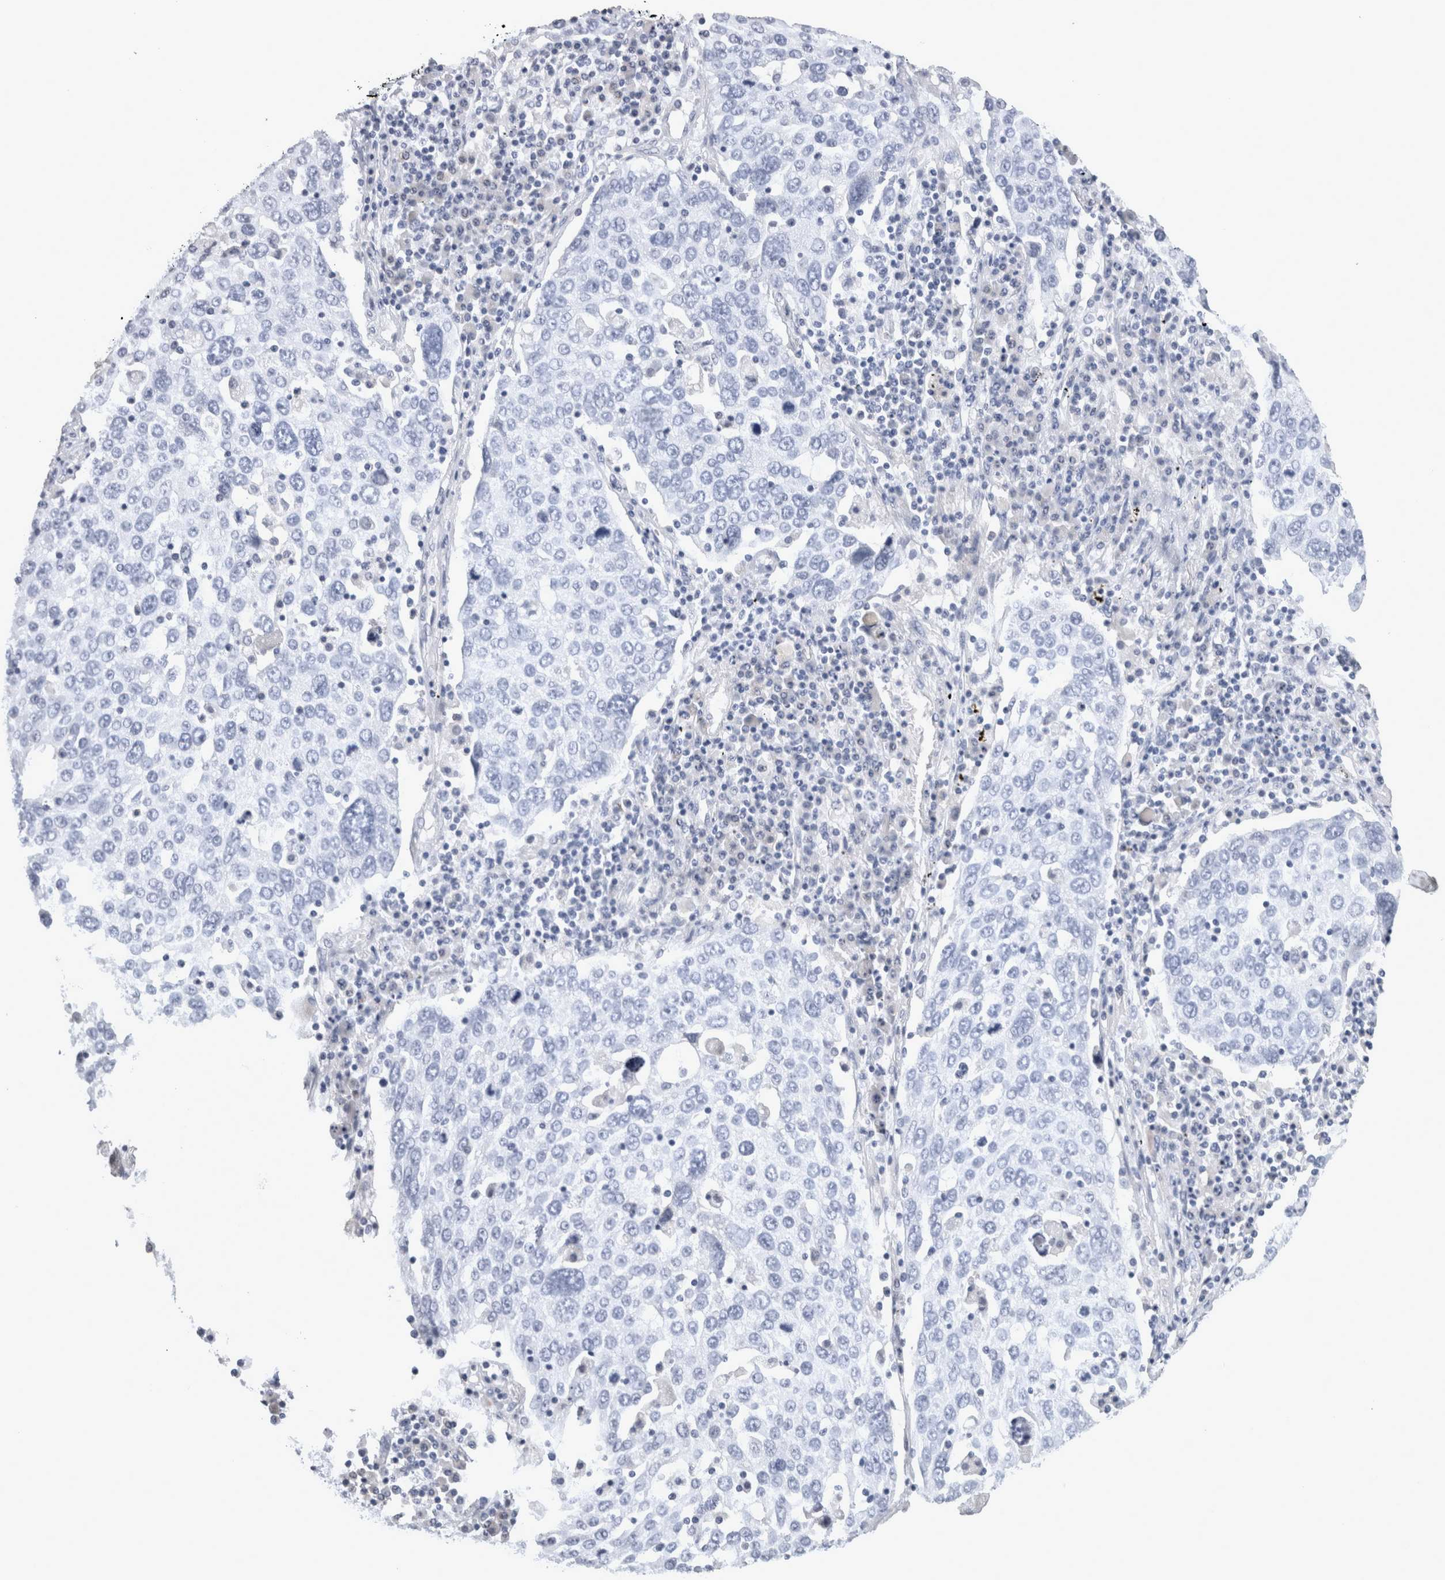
{"staining": {"intensity": "negative", "quantity": "none", "location": "none"}, "tissue": "lung cancer", "cell_type": "Tumor cells", "image_type": "cancer", "snomed": [{"axis": "morphology", "description": "Squamous cell carcinoma, NOS"}, {"axis": "topography", "description": "Lung"}], "caption": "DAB immunohistochemical staining of lung cancer (squamous cell carcinoma) exhibits no significant positivity in tumor cells.", "gene": "TCAP", "patient": {"sex": "male", "age": 65}}